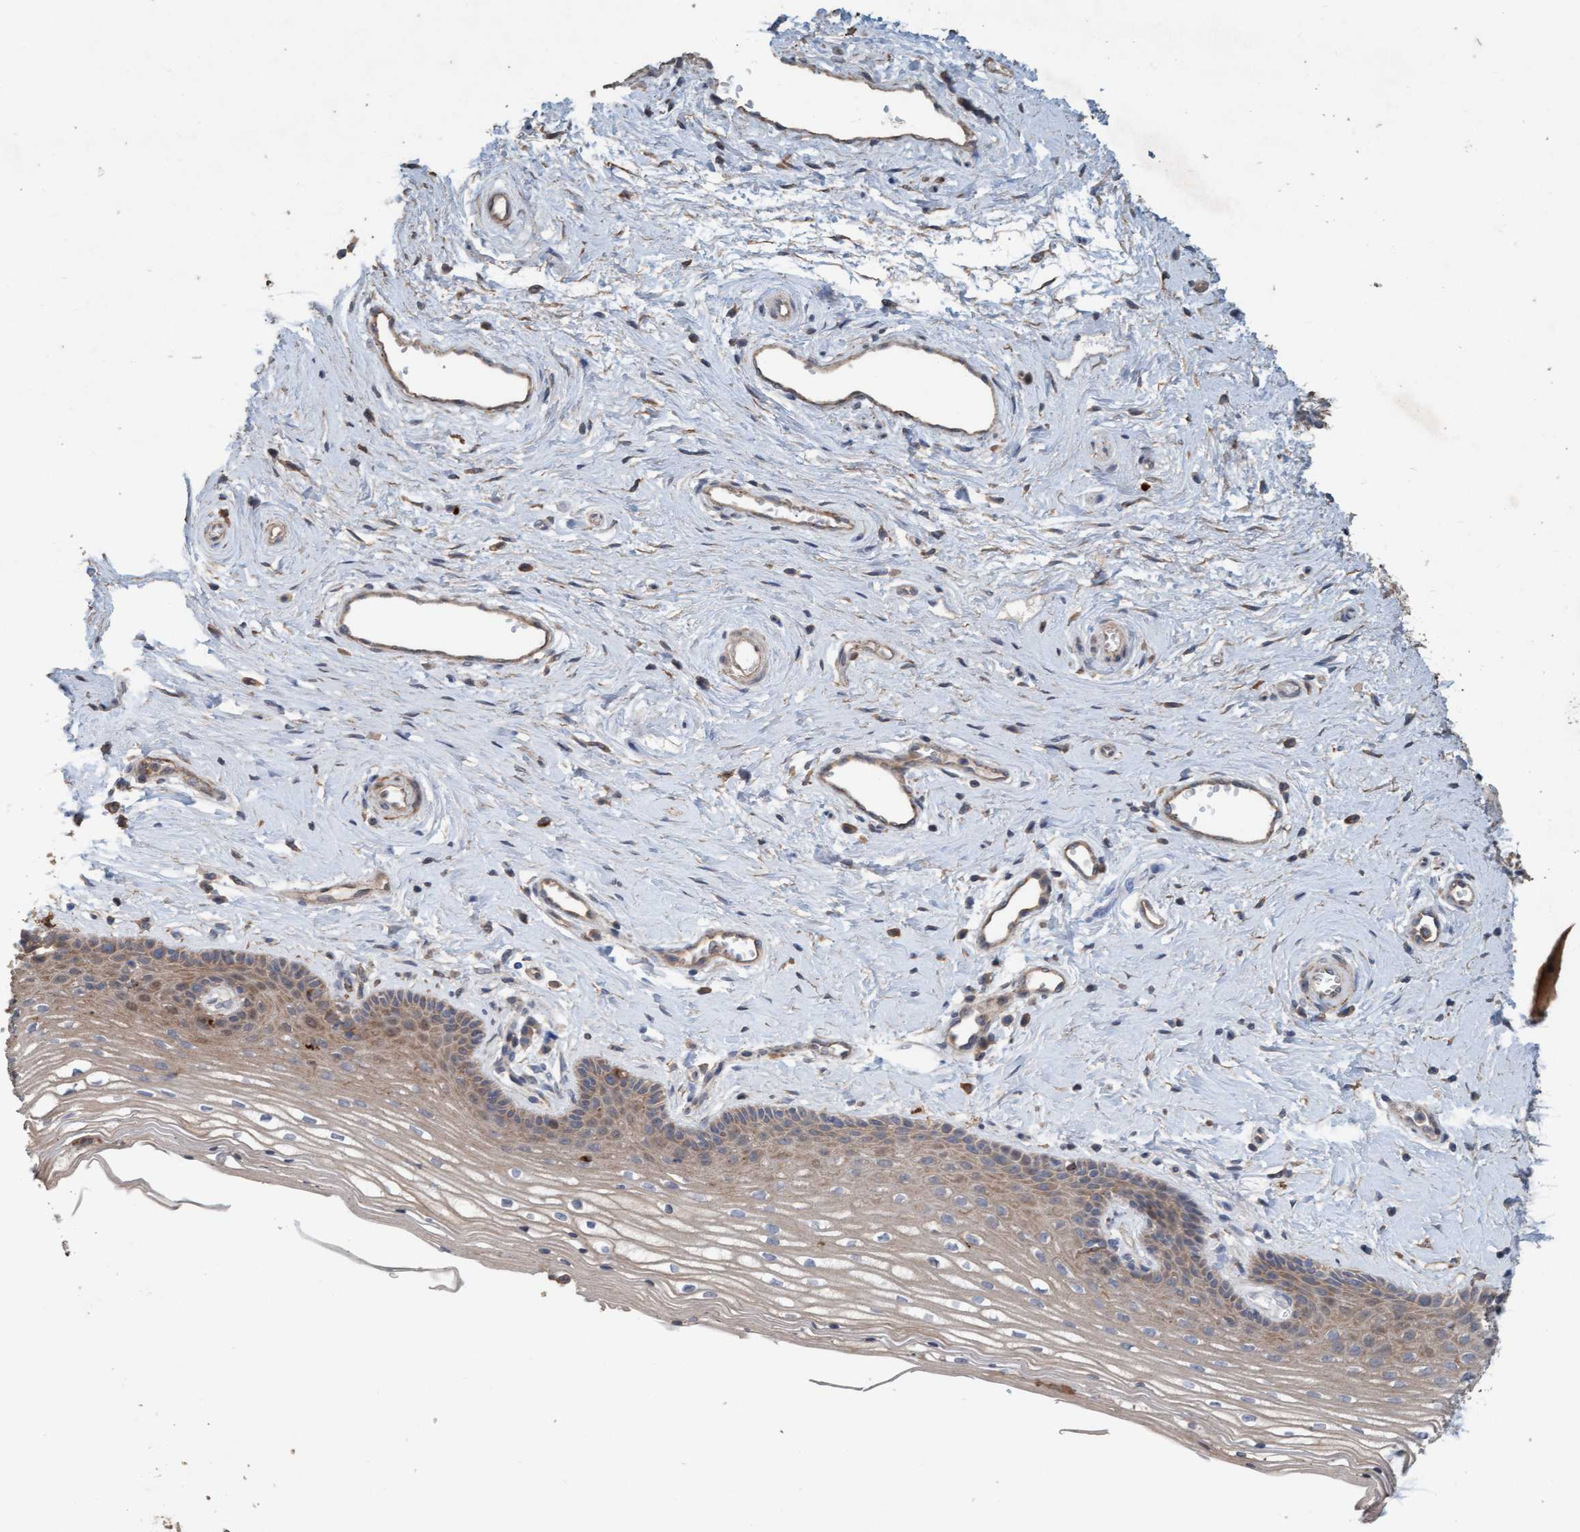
{"staining": {"intensity": "weak", "quantity": ">75%", "location": "cytoplasmic/membranous"}, "tissue": "vagina", "cell_type": "Squamous epithelial cells", "image_type": "normal", "snomed": [{"axis": "morphology", "description": "Normal tissue, NOS"}, {"axis": "topography", "description": "Vagina"}], "caption": "DAB immunohistochemical staining of unremarkable vagina displays weak cytoplasmic/membranous protein positivity in approximately >75% of squamous epithelial cells. The staining was performed using DAB (3,3'-diaminobenzidine) to visualize the protein expression in brown, while the nuclei were stained in blue with hematoxylin (Magnification: 20x).", "gene": "LONRF1", "patient": {"sex": "female", "age": 46}}